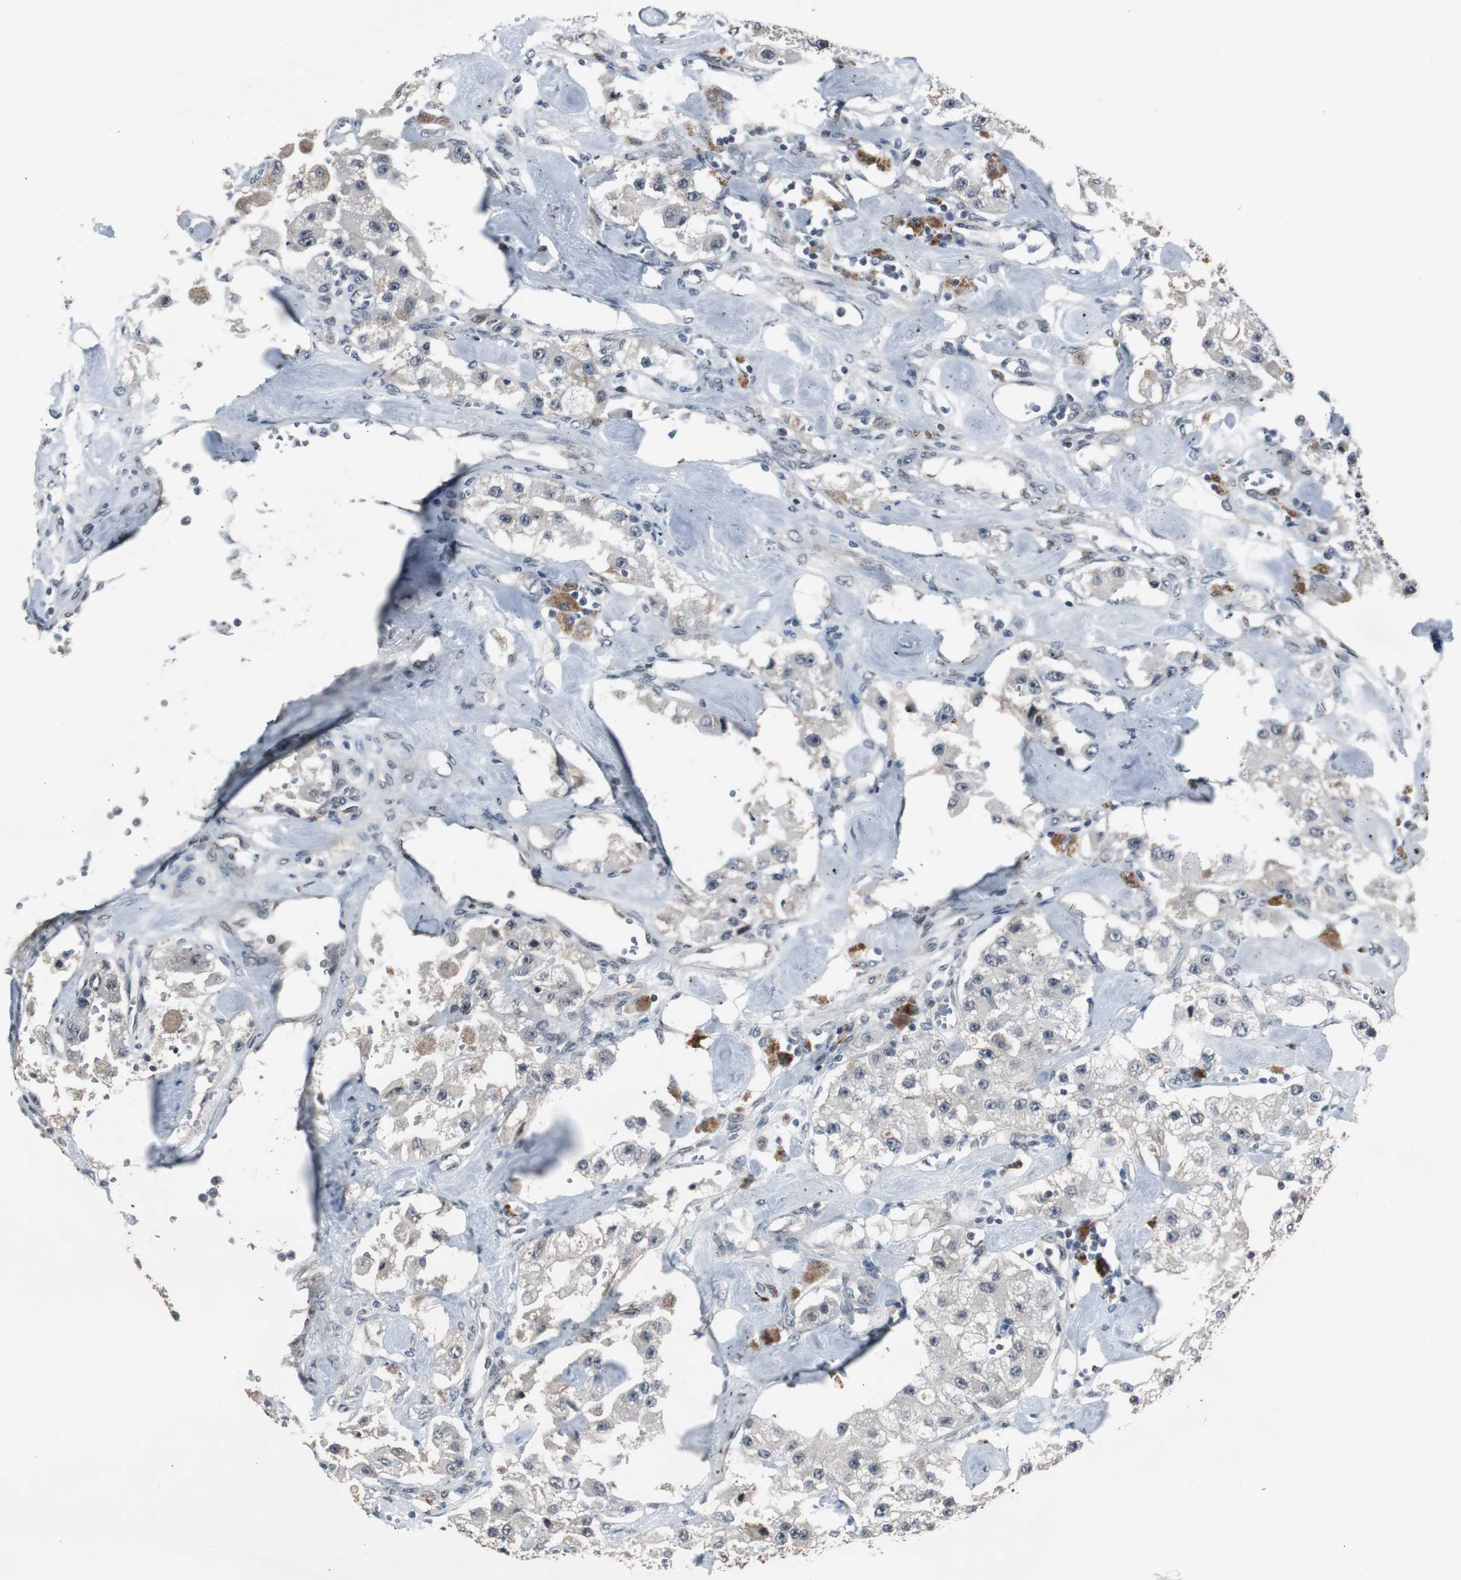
{"staining": {"intensity": "negative", "quantity": "none", "location": "none"}, "tissue": "carcinoid", "cell_type": "Tumor cells", "image_type": "cancer", "snomed": [{"axis": "morphology", "description": "Carcinoid, malignant, NOS"}, {"axis": "topography", "description": "Pancreas"}], "caption": "Protein analysis of malignant carcinoid exhibits no significant expression in tumor cells. (Stains: DAB (3,3'-diaminobenzidine) immunohistochemistry (IHC) with hematoxylin counter stain, Microscopy: brightfield microscopy at high magnification).", "gene": "BOLA1", "patient": {"sex": "male", "age": 41}}